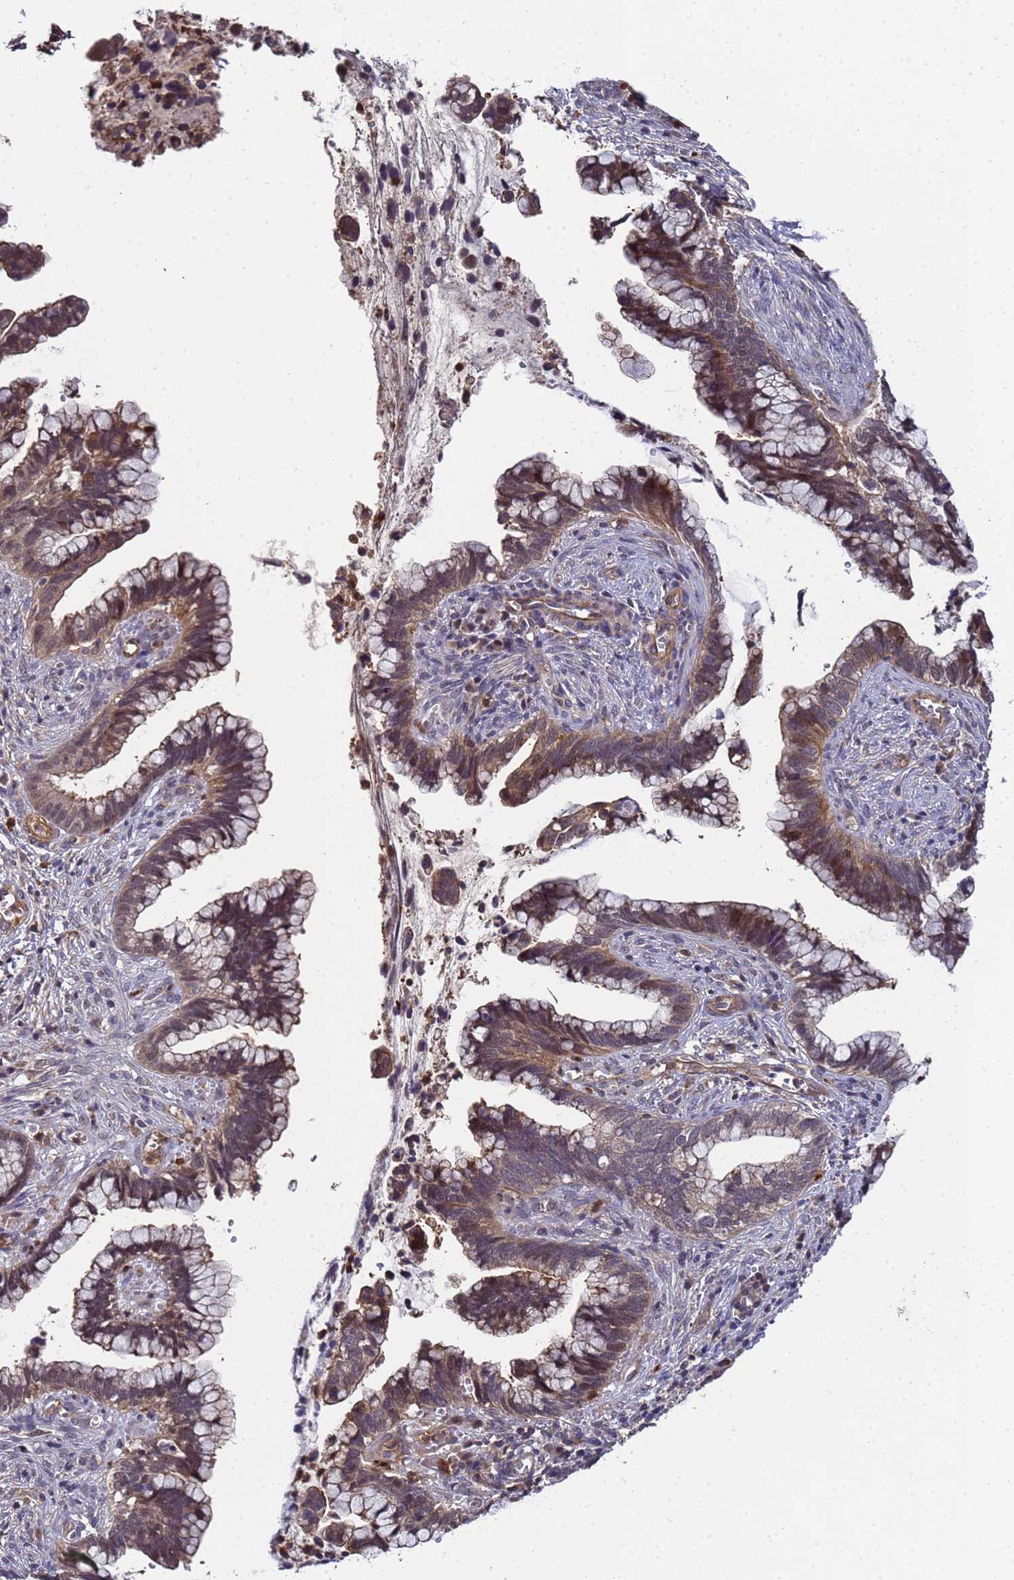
{"staining": {"intensity": "moderate", "quantity": ">75%", "location": "cytoplasmic/membranous,nuclear"}, "tissue": "cervical cancer", "cell_type": "Tumor cells", "image_type": "cancer", "snomed": [{"axis": "morphology", "description": "Adenocarcinoma, NOS"}, {"axis": "topography", "description": "Cervix"}], "caption": "Brown immunohistochemical staining in human adenocarcinoma (cervical) exhibits moderate cytoplasmic/membranous and nuclear positivity in about >75% of tumor cells.", "gene": "GSTCD", "patient": {"sex": "female", "age": 44}}